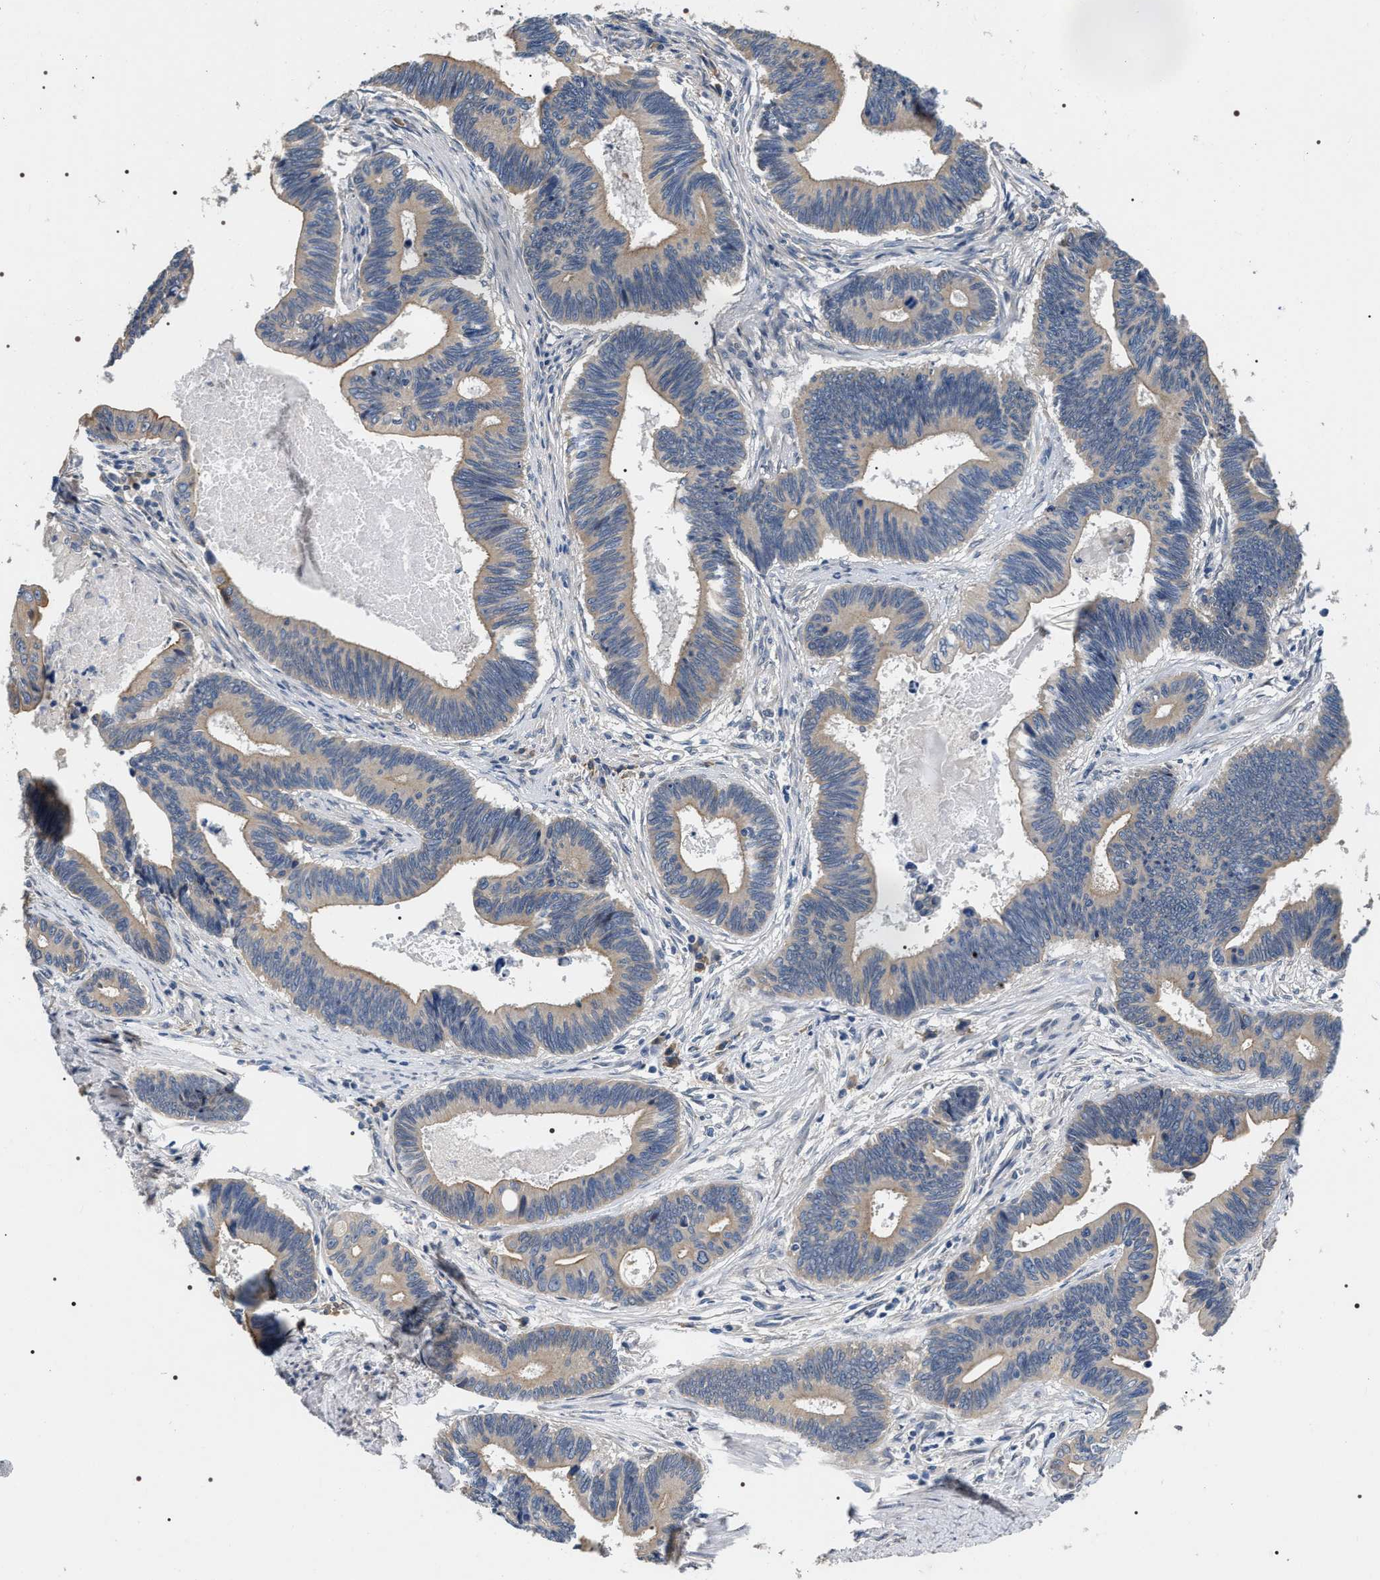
{"staining": {"intensity": "weak", "quantity": ">75%", "location": "cytoplasmic/membranous"}, "tissue": "pancreatic cancer", "cell_type": "Tumor cells", "image_type": "cancer", "snomed": [{"axis": "morphology", "description": "Adenocarcinoma, NOS"}, {"axis": "topography", "description": "Pancreas"}], "caption": "Immunohistochemical staining of pancreatic cancer shows low levels of weak cytoplasmic/membranous expression in approximately >75% of tumor cells. The protein is shown in brown color, while the nuclei are stained blue.", "gene": "IFT81", "patient": {"sex": "female", "age": 70}}